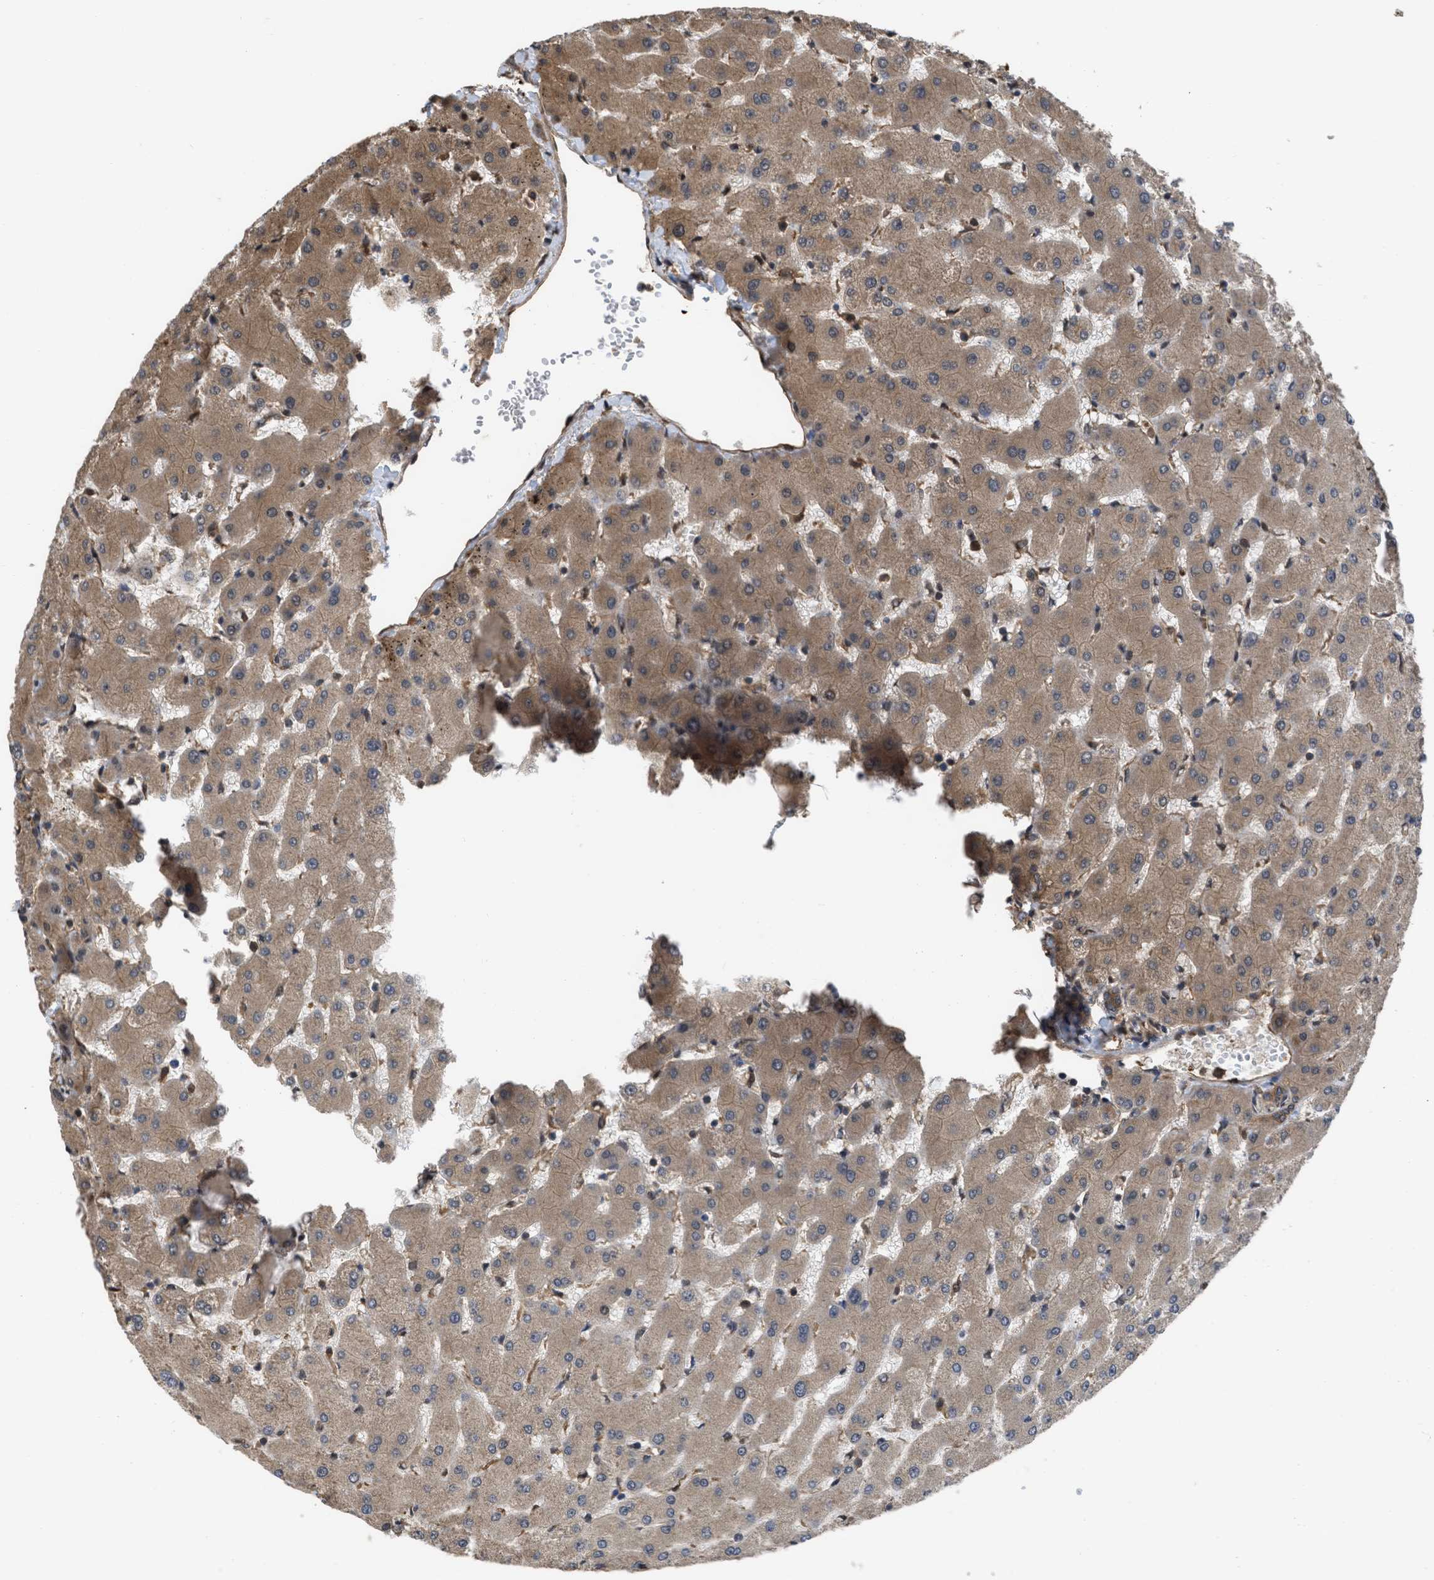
{"staining": {"intensity": "moderate", "quantity": ">75%", "location": "cytoplasmic/membranous"}, "tissue": "liver", "cell_type": "Cholangiocytes", "image_type": "normal", "snomed": [{"axis": "morphology", "description": "Normal tissue, NOS"}, {"axis": "topography", "description": "Liver"}], "caption": "An immunohistochemistry (IHC) photomicrograph of normal tissue is shown. Protein staining in brown labels moderate cytoplasmic/membranous positivity in liver within cholangiocytes. (Stains: DAB (3,3'-diaminobenzidine) in brown, nuclei in blue, Microscopy: brightfield microscopy at high magnification).", "gene": "YWHAG", "patient": {"sex": "female", "age": 63}}